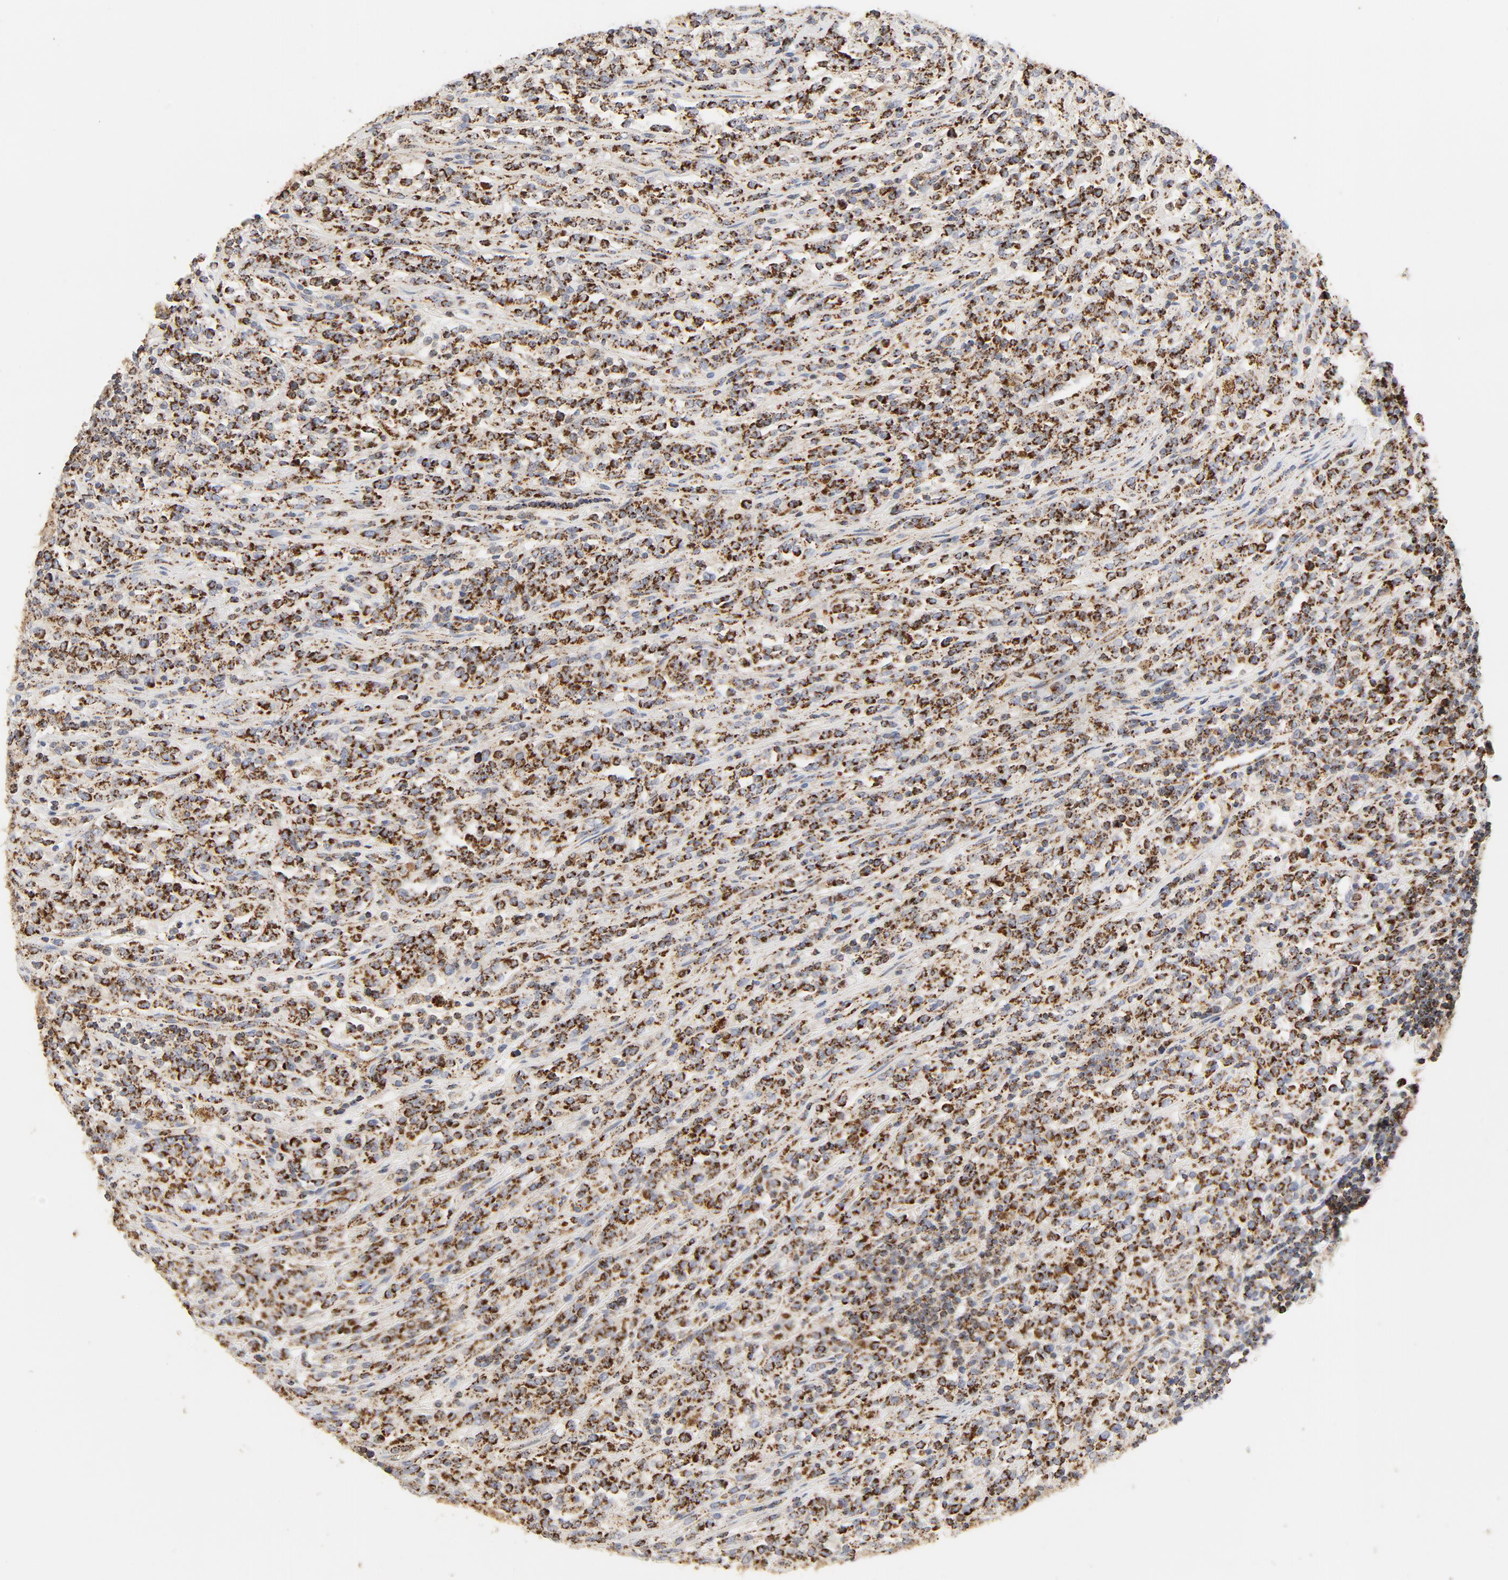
{"staining": {"intensity": "strong", "quantity": ">75%", "location": "cytoplasmic/membranous"}, "tissue": "lymphoma", "cell_type": "Tumor cells", "image_type": "cancer", "snomed": [{"axis": "morphology", "description": "Malignant lymphoma, non-Hodgkin's type, High grade"}, {"axis": "topography", "description": "Soft tissue"}], "caption": "This histopathology image reveals IHC staining of human lymphoma, with high strong cytoplasmic/membranous staining in approximately >75% of tumor cells.", "gene": "PCNX4", "patient": {"sex": "male", "age": 18}}